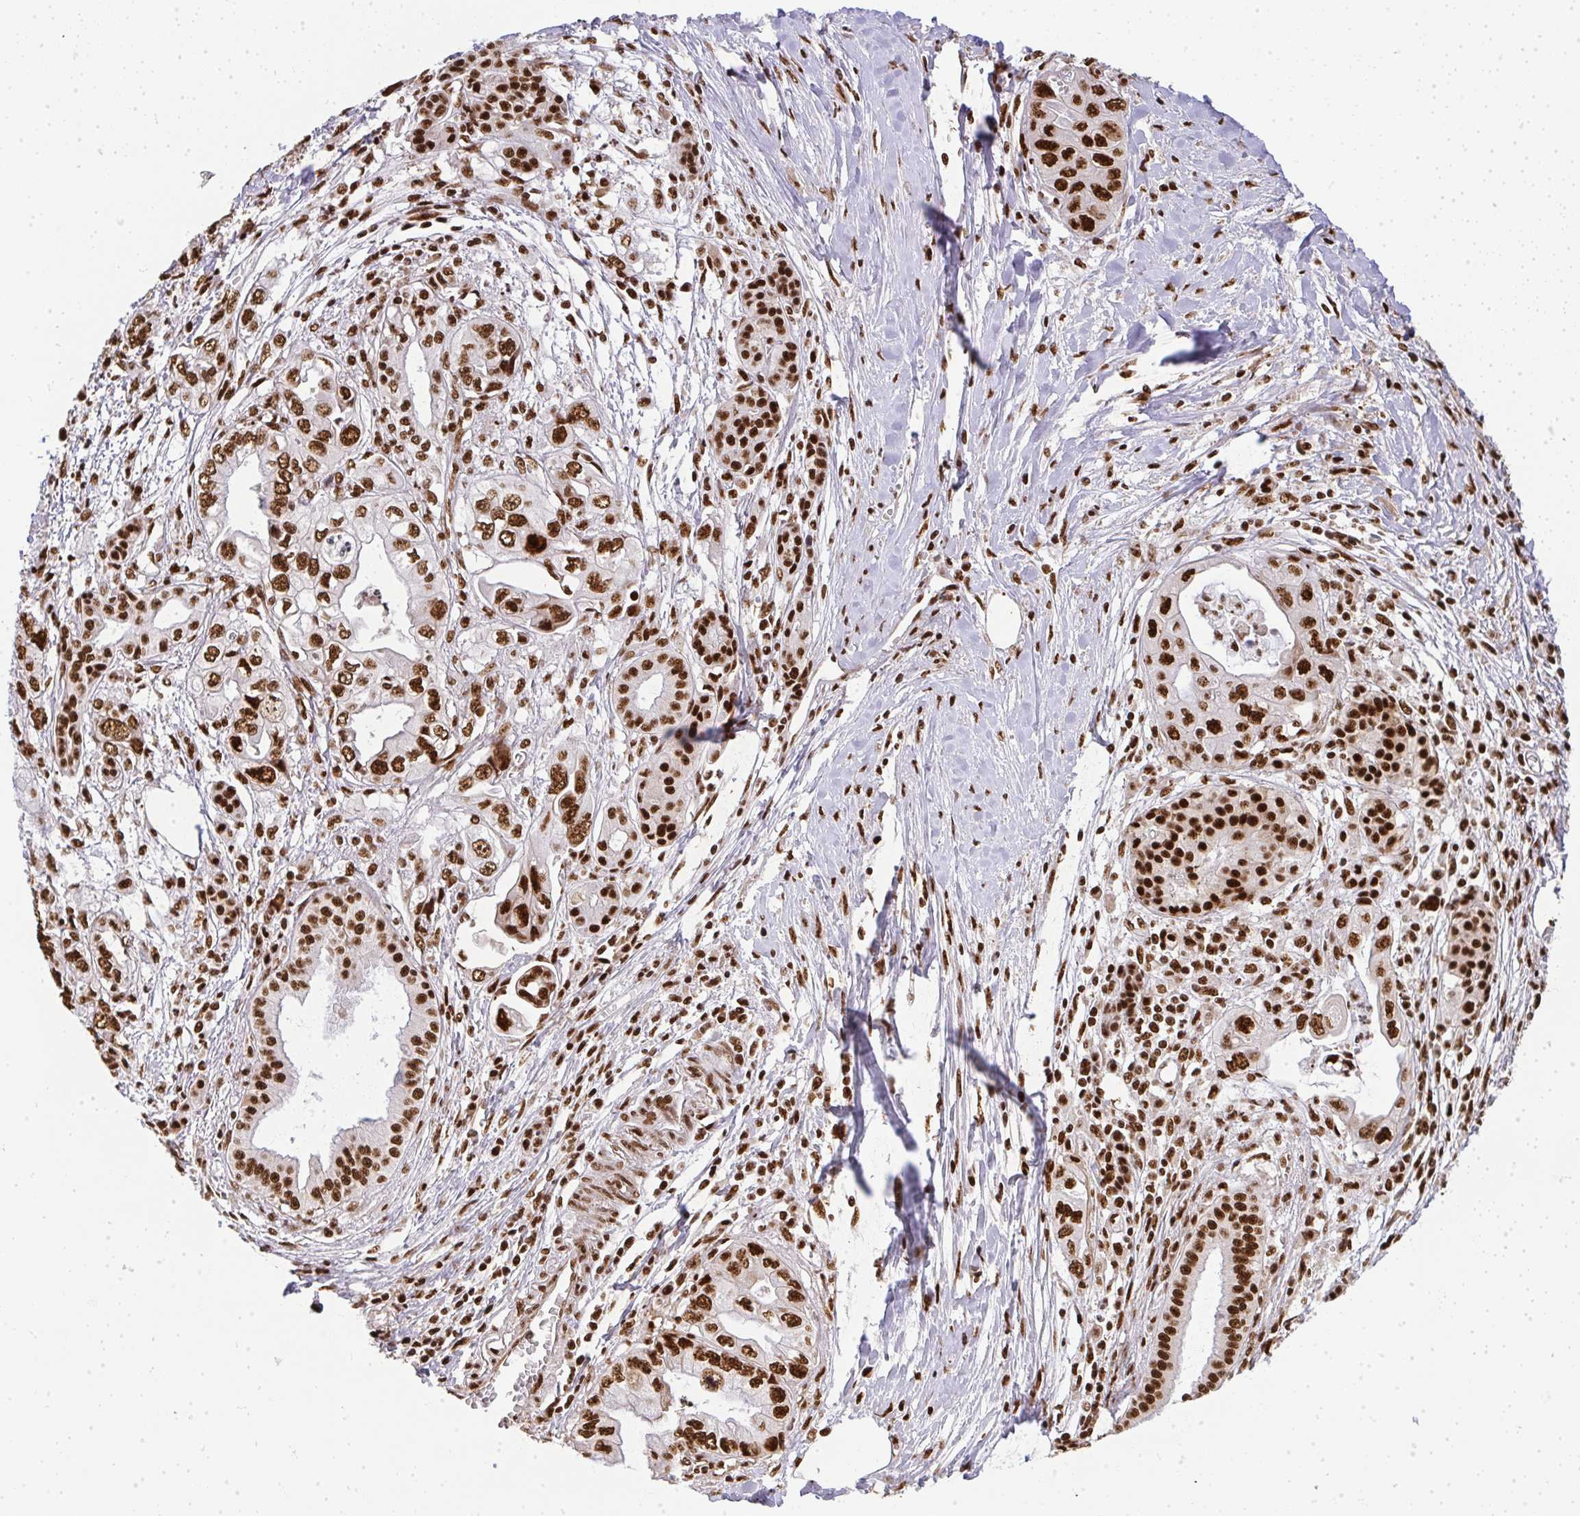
{"staining": {"intensity": "strong", "quantity": ">75%", "location": "nuclear"}, "tissue": "pancreatic cancer", "cell_type": "Tumor cells", "image_type": "cancer", "snomed": [{"axis": "morphology", "description": "Adenocarcinoma, NOS"}, {"axis": "topography", "description": "Pancreas"}], "caption": "This histopathology image displays immunohistochemistry (IHC) staining of human pancreatic cancer (adenocarcinoma), with high strong nuclear expression in about >75% of tumor cells.", "gene": "U2AF1", "patient": {"sex": "male", "age": 68}}